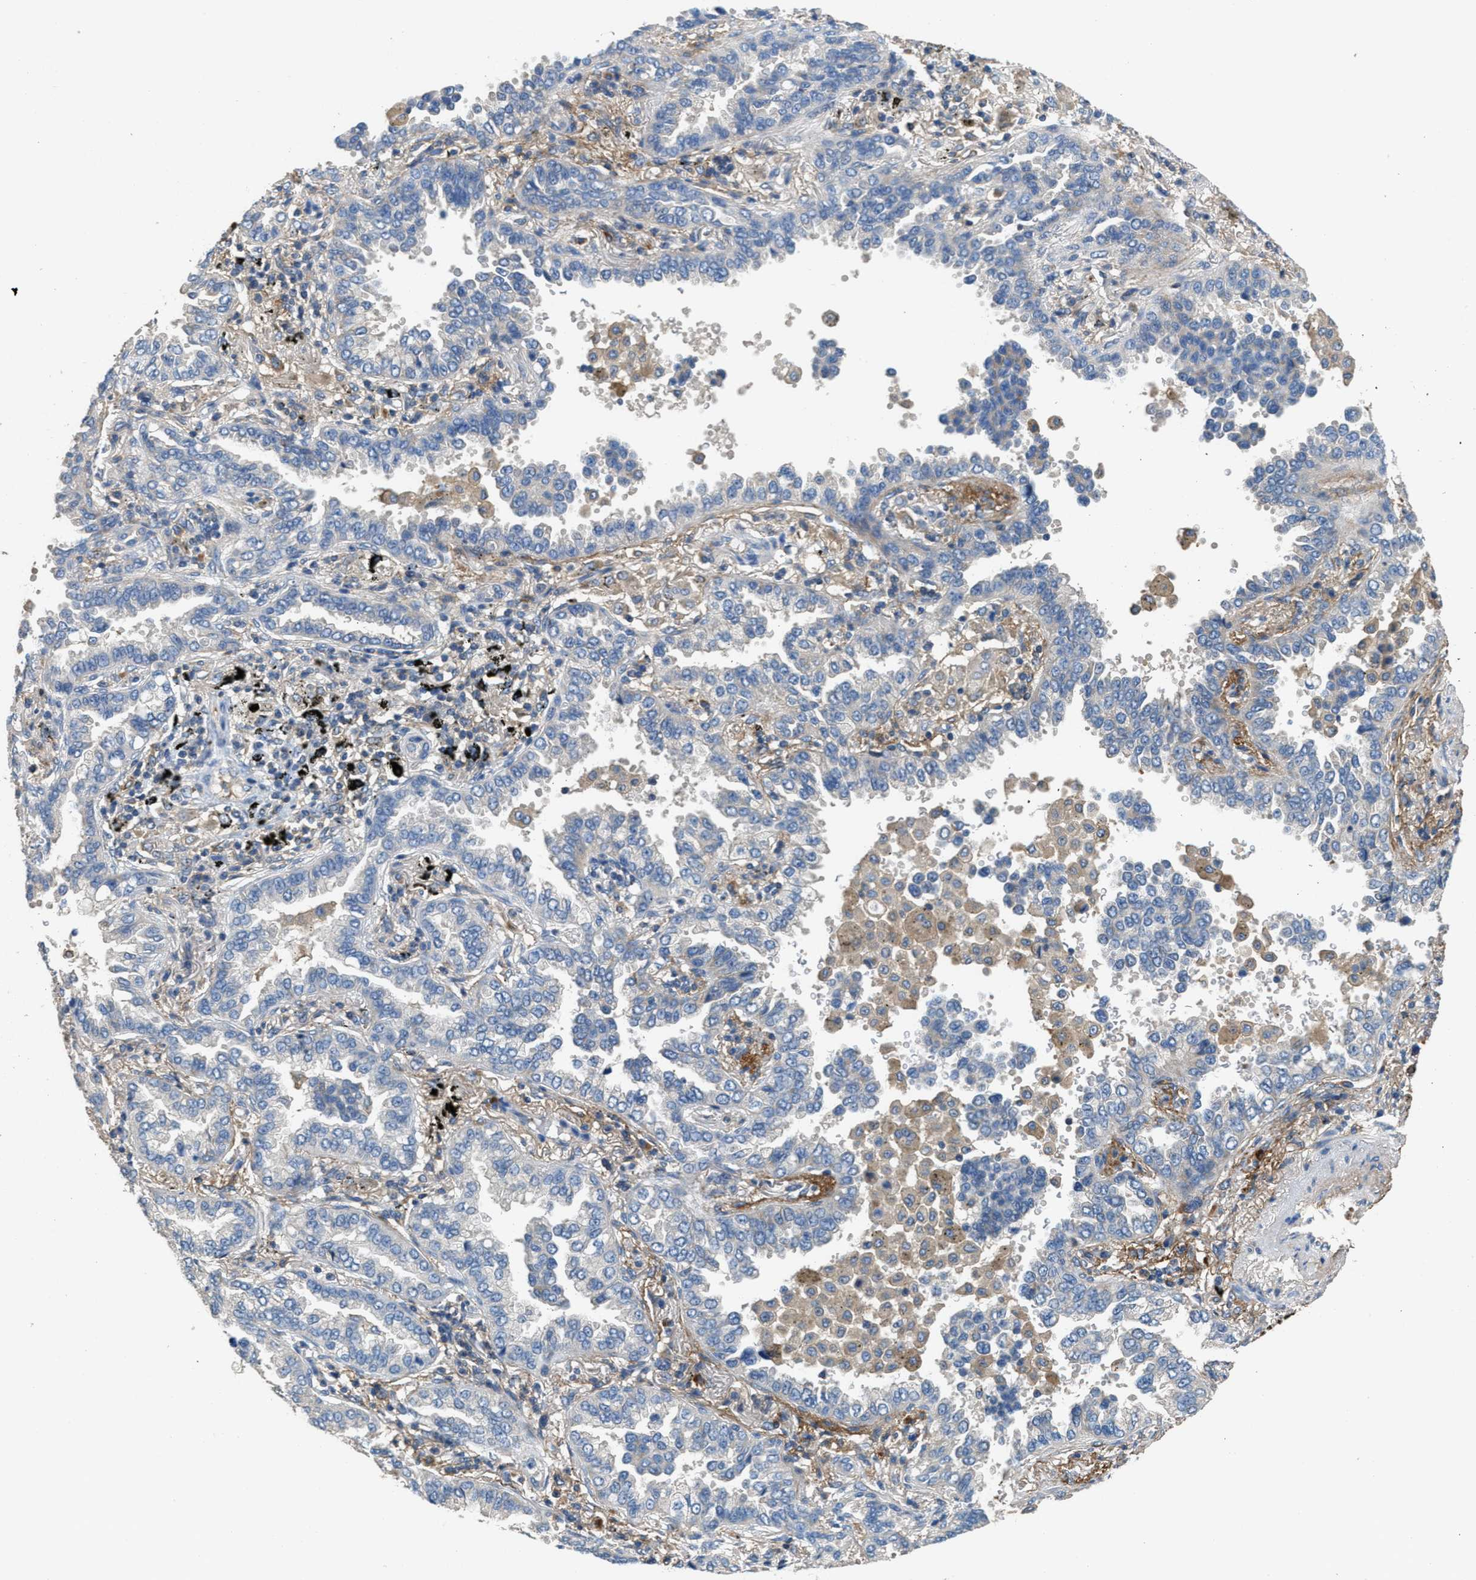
{"staining": {"intensity": "negative", "quantity": "none", "location": "none"}, "tissue": "lung cancer", "cell_type": "Tumor cells", "image_type": "cancer", "snomed": [{"axis": "morphology", "description": "Normal tissue, NOS"}, {"axis": "morphology", "description": "Adenocarcinoma, NOS"}, {"axis": "topography", "description": "Lung"}], "caption": "IHC image of human lung adenocarcinoma stained for a protein (brown), which exhibits no staining in tumor cells. (Stains: DAB (3,3'-diaminobenzidine) IHC with hematoxylin counter stain, Microscopy: brightfield microscopy at high magnification).", "gene": "DGKE", "patient": {"sex": "male", "age": 59}}